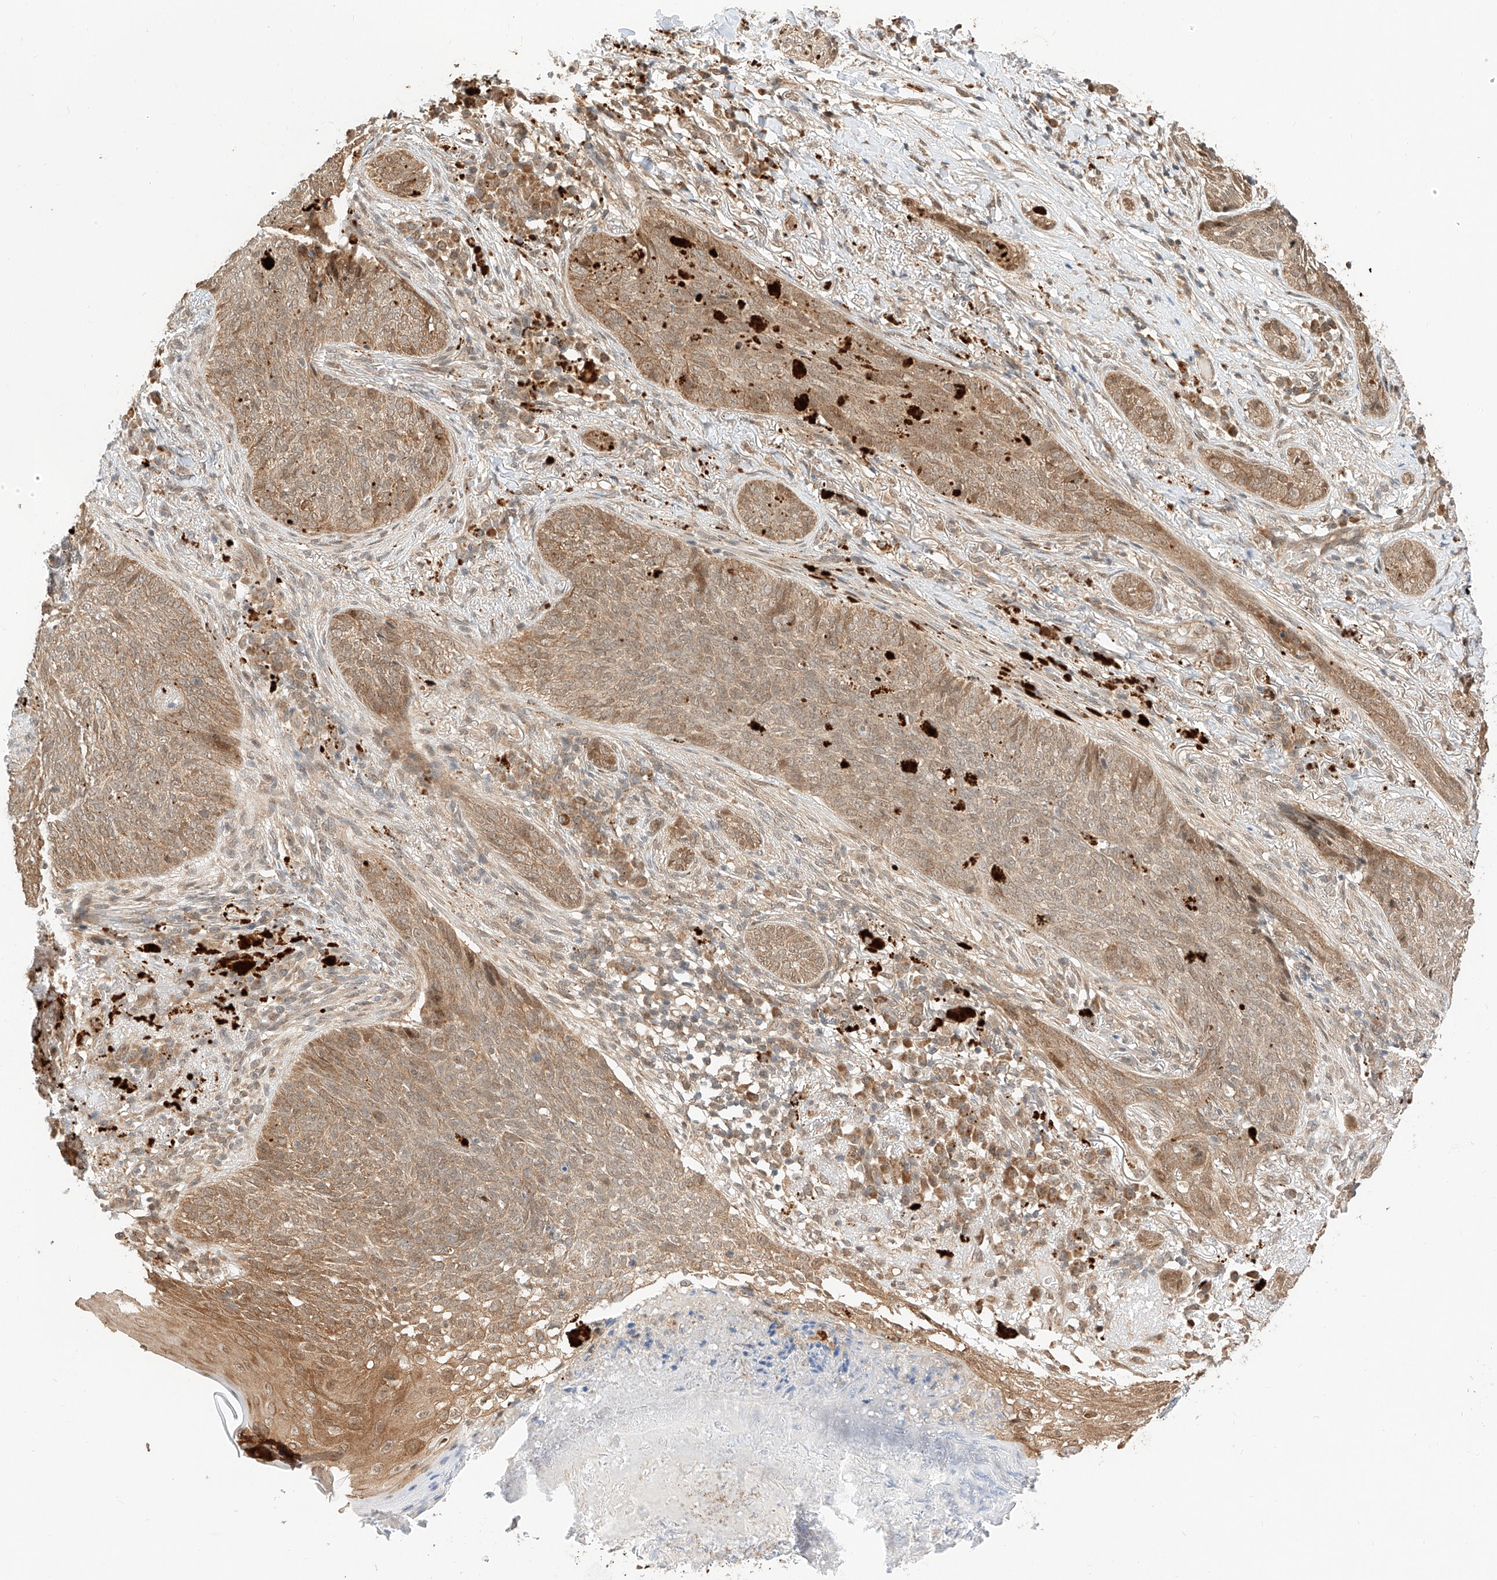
{"staining": {"intensity": "moderate", "quantity": ">75%", "location": "cytoplasmic/membranous,nuclear"}, "tissue": "skin cancer", "cell_type": "Tumor cells", "image_type": "cancer", "snomed": [{"axis": "morphology", "description": "Basal cell carcinoma"}, {"axis": "topography", "description": "Skin"}], "caption": "Approximately >75% of tumor cells in human basal cell carcinoma (skin) demonstrate moderate cytoplasmic/membranous and nuclear protein expression as visualized by brown immunohistochemical staining.", "gene": "EIF4H", "patient": {"sex": "male", "age": 85}}